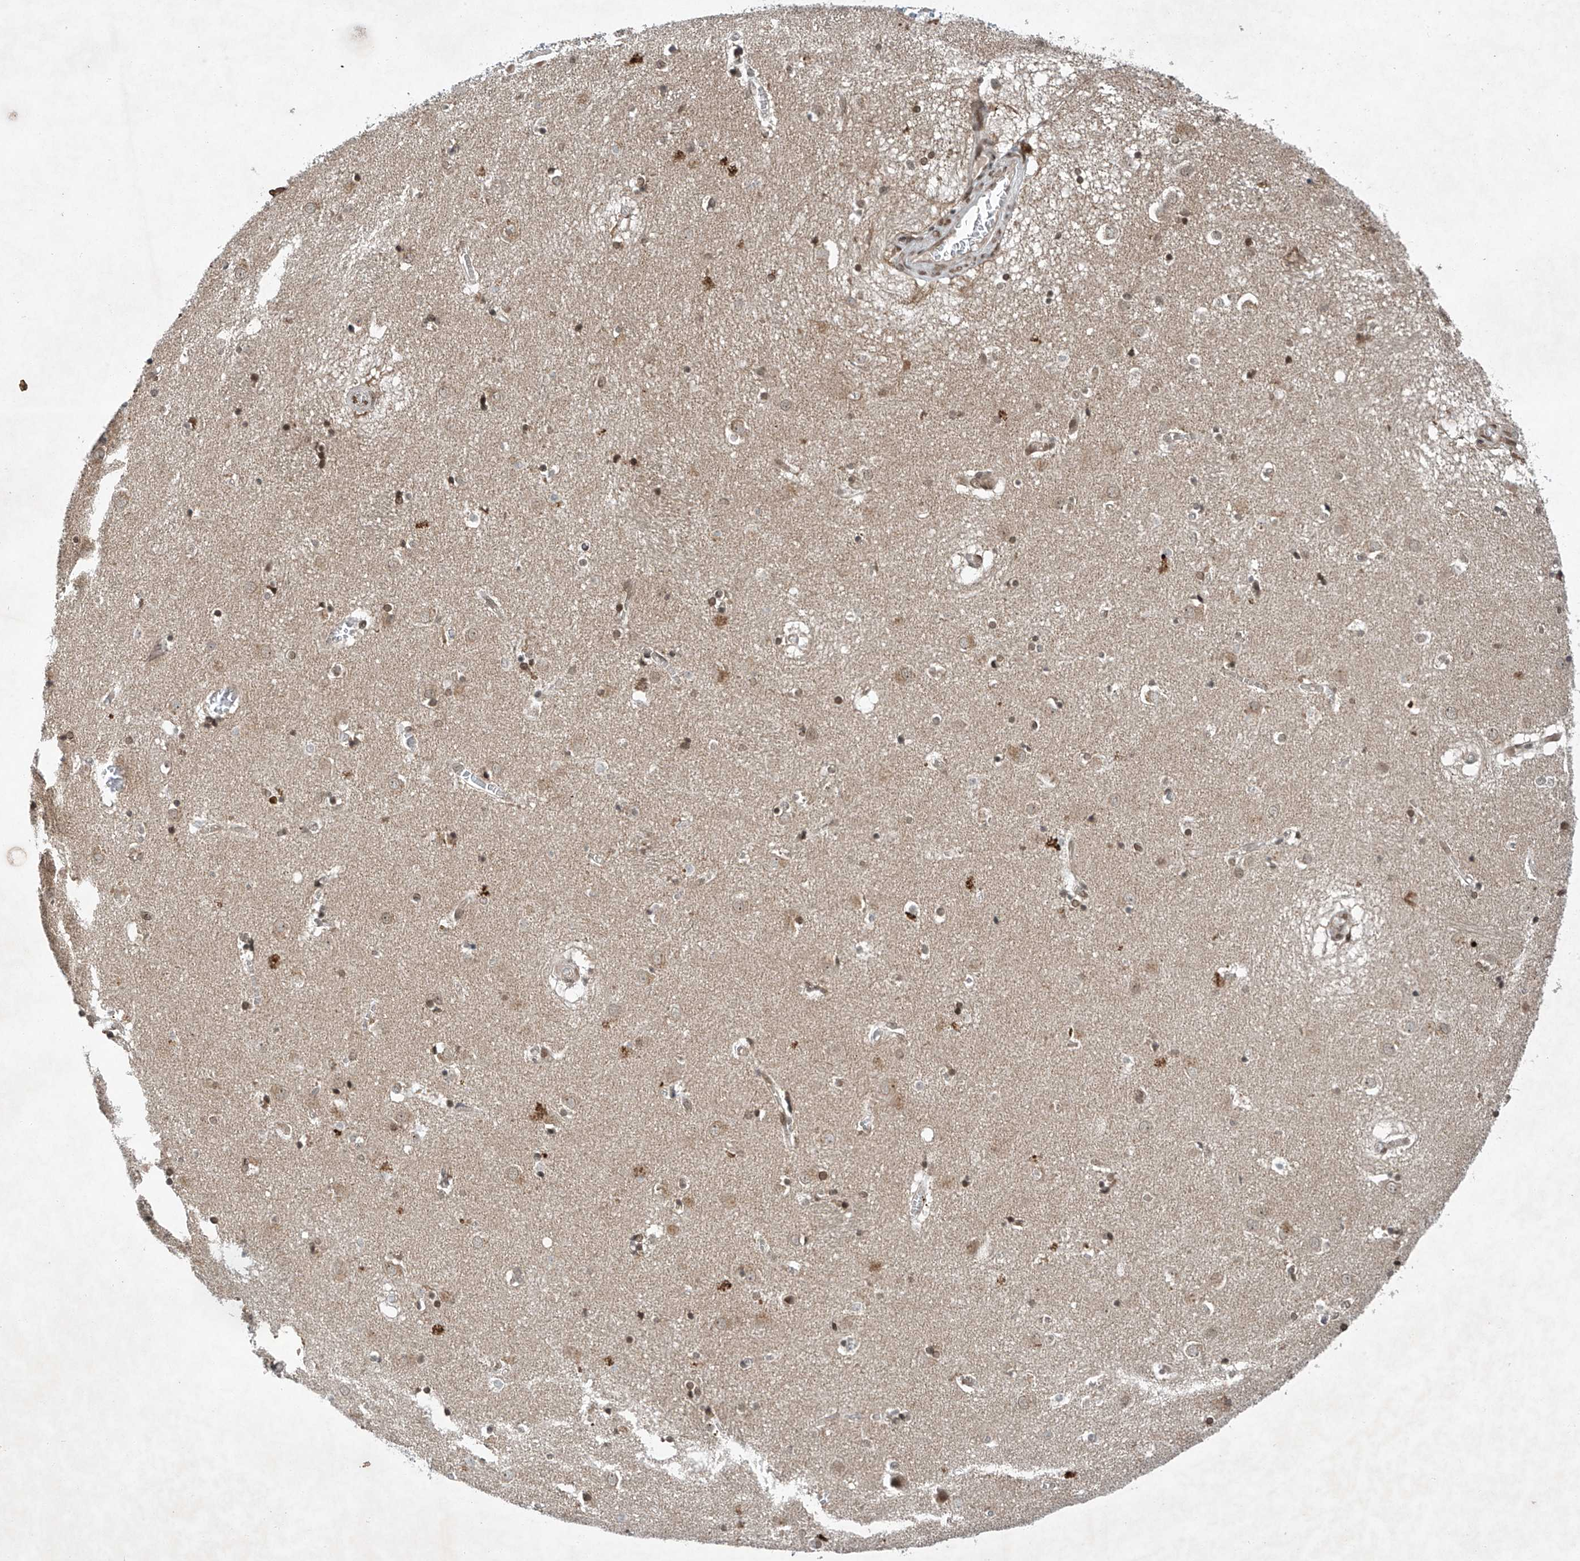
{"staining": {"intensity": "moderate", "quantity": "25%-75%", "location": "nuclear"}, "tissue": "caudate", "cell_type": "Glial cells", "image_type": "normal", "snomed": [{"axis": "morphology", "description": "Normal tissue, NOS"}, {"axis": "topography", "description": "Lateral ventricle wall"}], "caption": "Glial cells reveal medium levels of moderate nuclear positivity in approximately 25%-75% of cells in benign caudate. The protein is stained brown, and the nuclei are stained in blue (DAB (3,3'-diaminobenzidine) IHC with brightfield microscopy, high magnification).", "gene": "TAF8", "patient": {"sex": "male", "age": 70}}